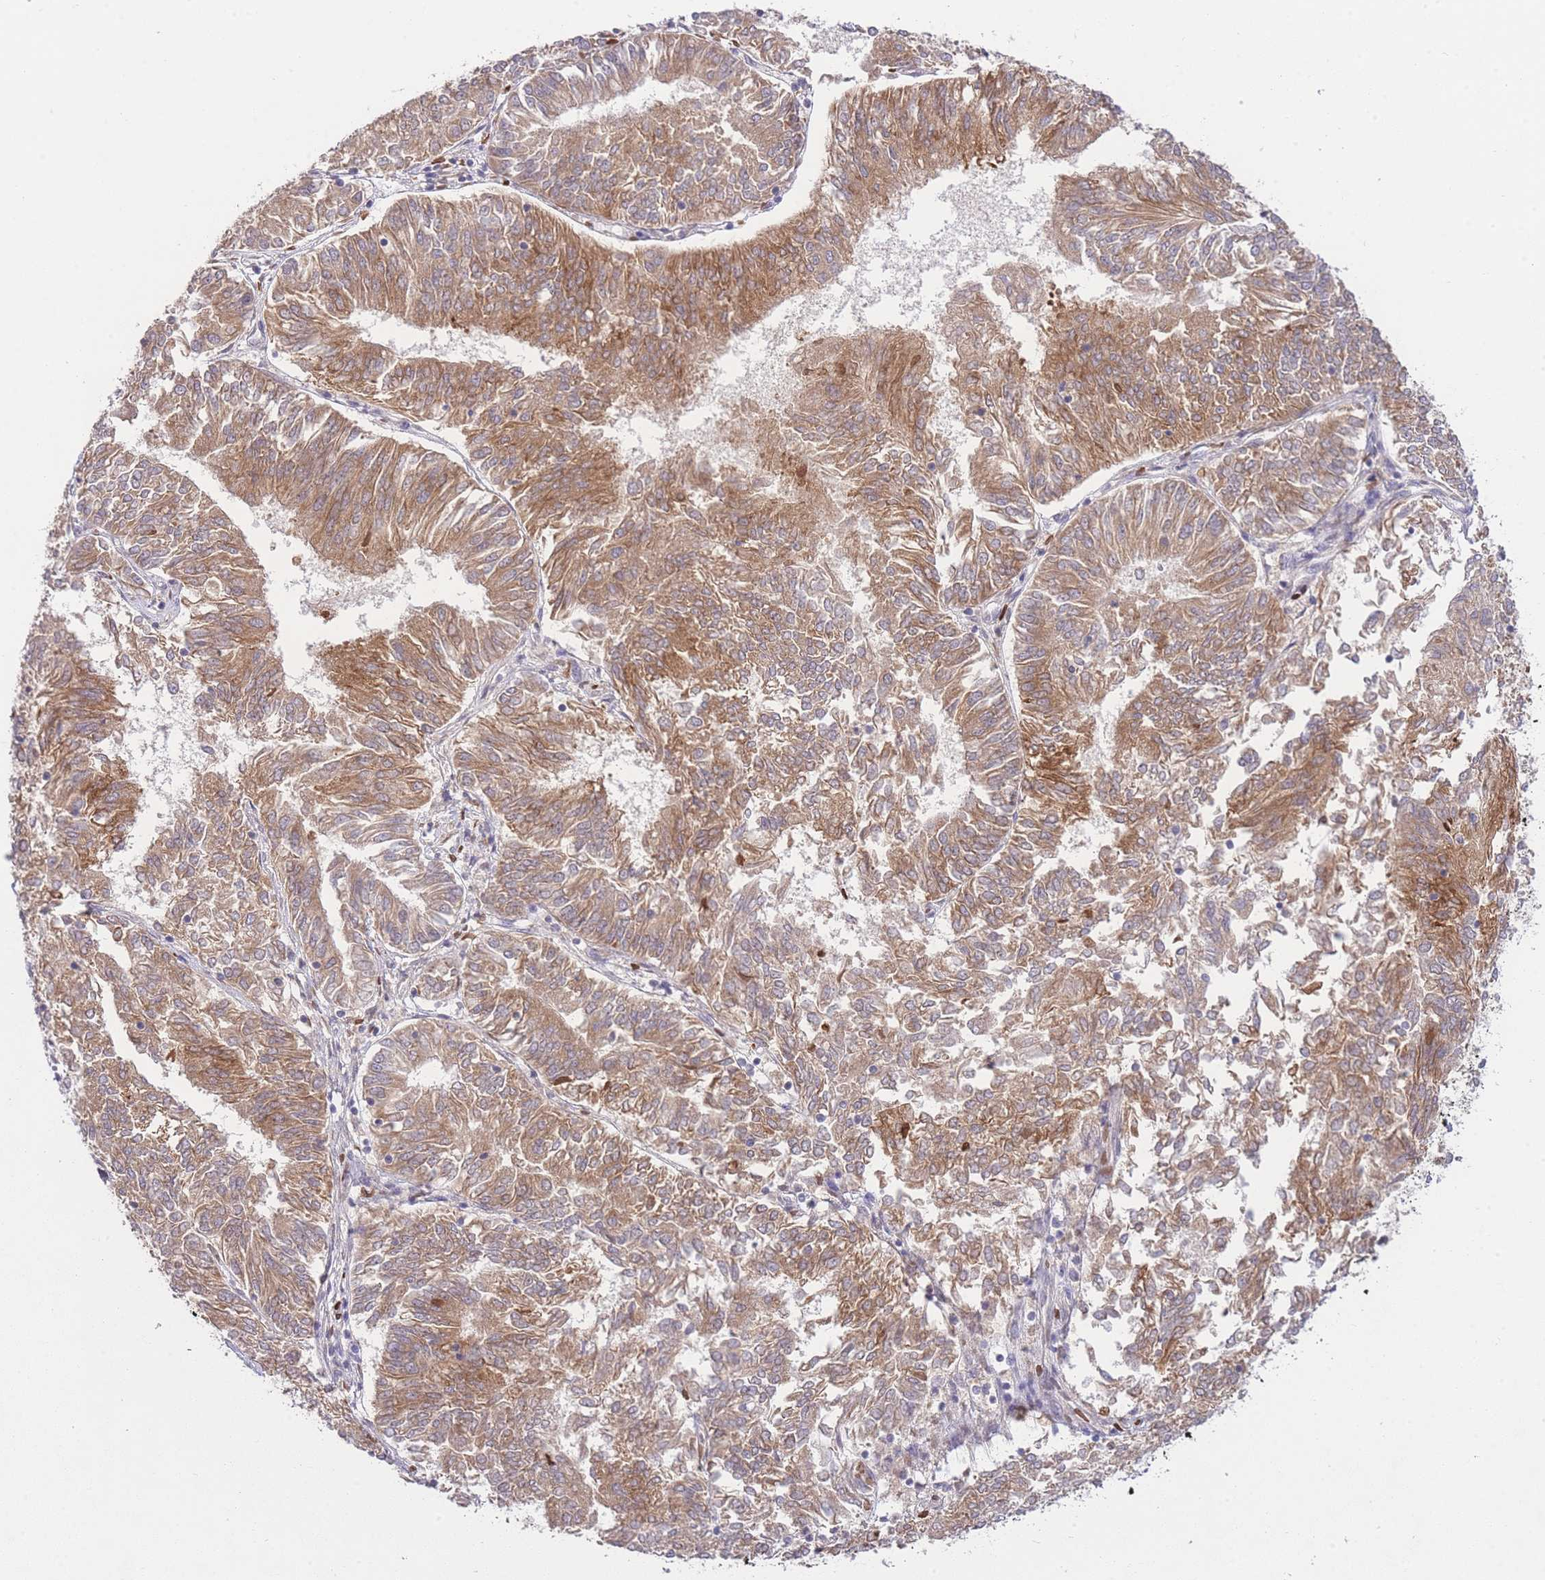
{"staining": {"intensity": "moderate", "quantity": ">75%", "location": "cytoplasmic/membranous"}, "tissue": "endometrial cancer", "cell_type": "Tumor cells", "image_type": "cancer", "snomed": [{"axis": "morphology", "description": "Adenocarcinoma, NOS"}, {"axis": "topography", "description": "Endometrium"}], "caption": "About >75% of tumor cells in human adenocarcinoma (endometrial) show moderate cytoplasmic/membranous protein expression as visualized by brown immunohistochemical staining.", "gene": "TMED3", "patient": {"sex": "female", "age": 58}}